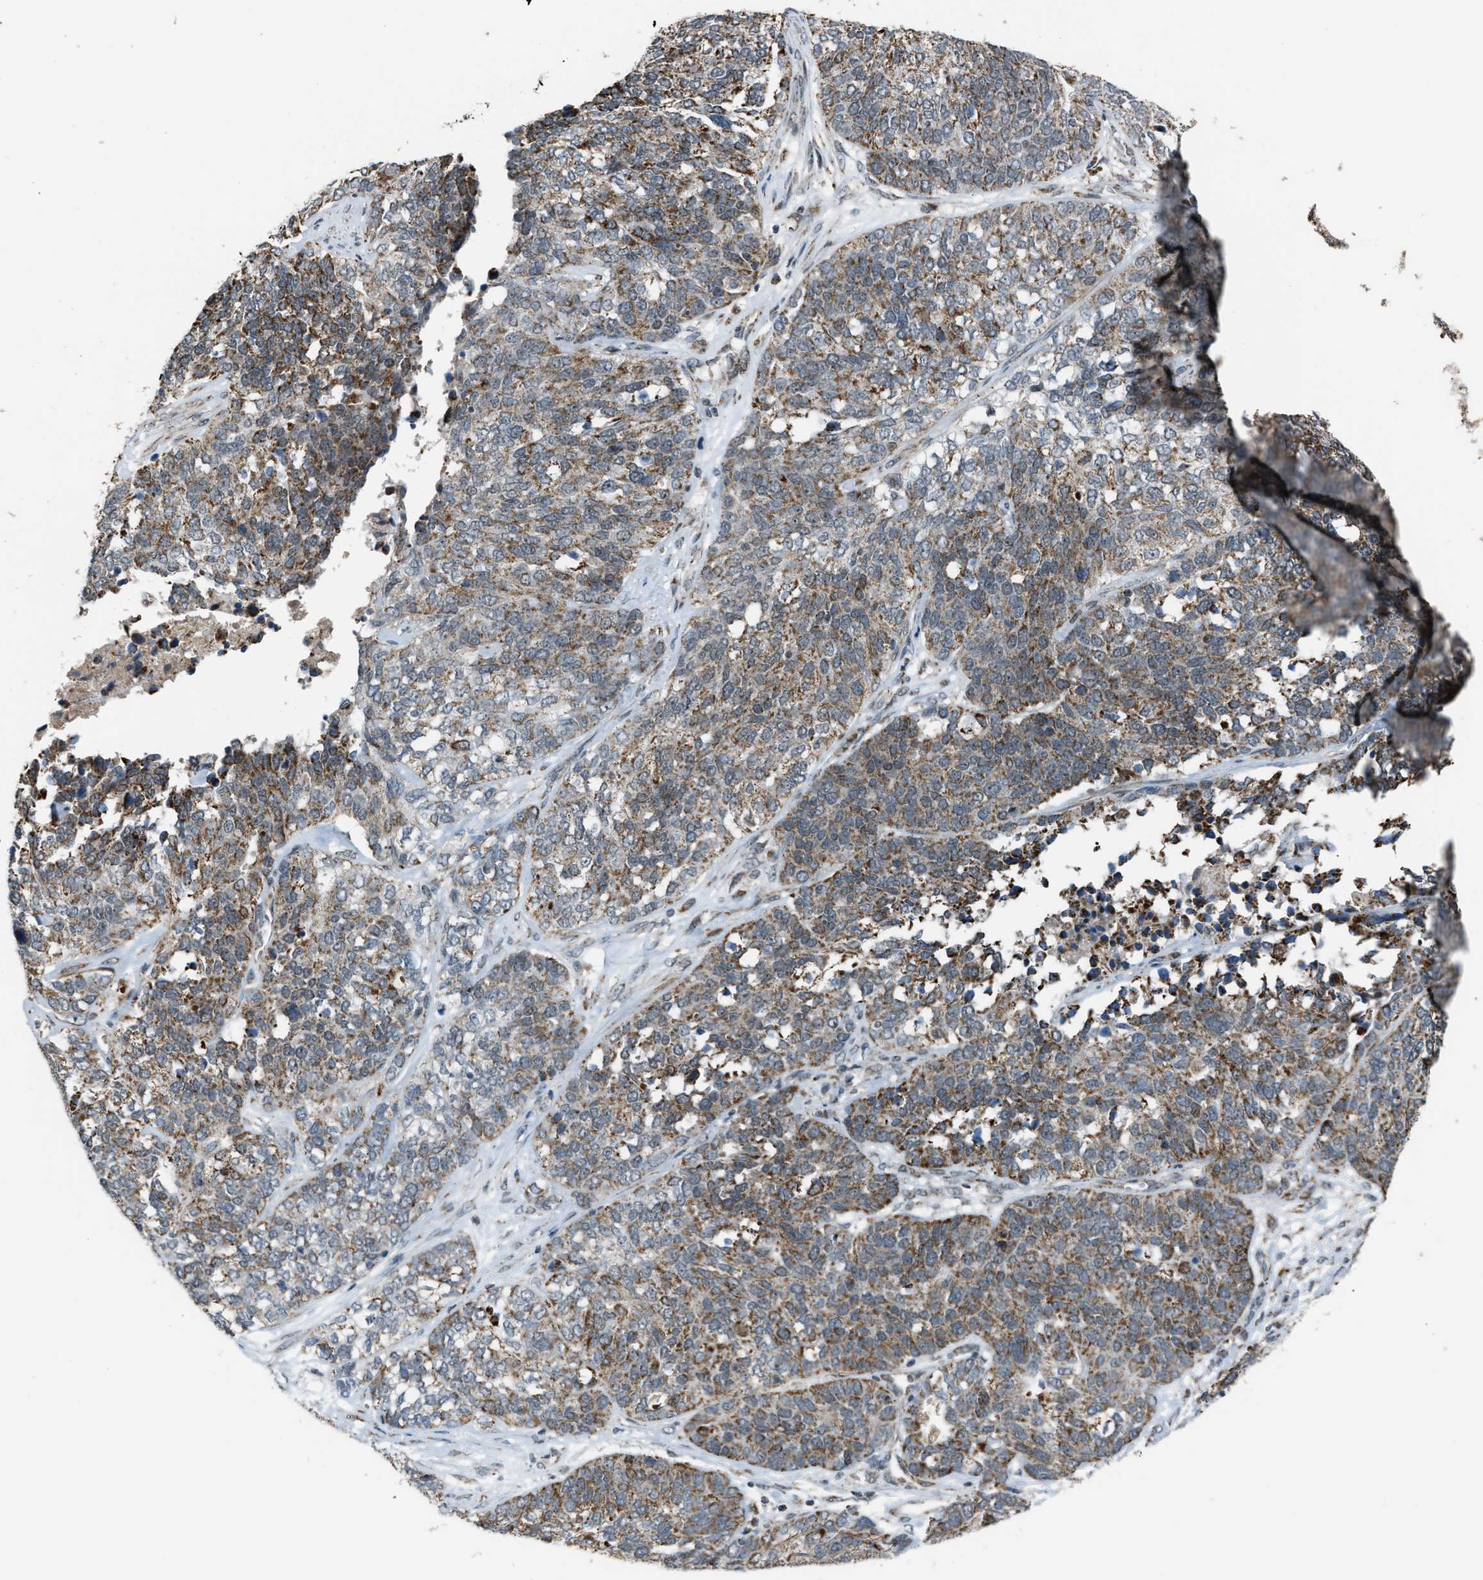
{"staining": {"intensity": "moderate", "quantity": ">75%", "location": "cytoplasmic/membranous"}, "tissue": "ovarian cancer", "cell_type": "Tumor cells", "image_type": "cancer", "snomed": [{"axis": "morphology", "description": "Cystadenocarcinoma, serous, NOS"}, {"axis": "topography", "description": "Ovary"}], "caption": "A medium amount of moderate cytoplasmic/membranous expression is present in about >75% of tumor cells in ovarian cancer (serous cystadenocarcinoma) tissue.", "gene": "CHN2", "patient": {"sex": "female", "age": 44}}